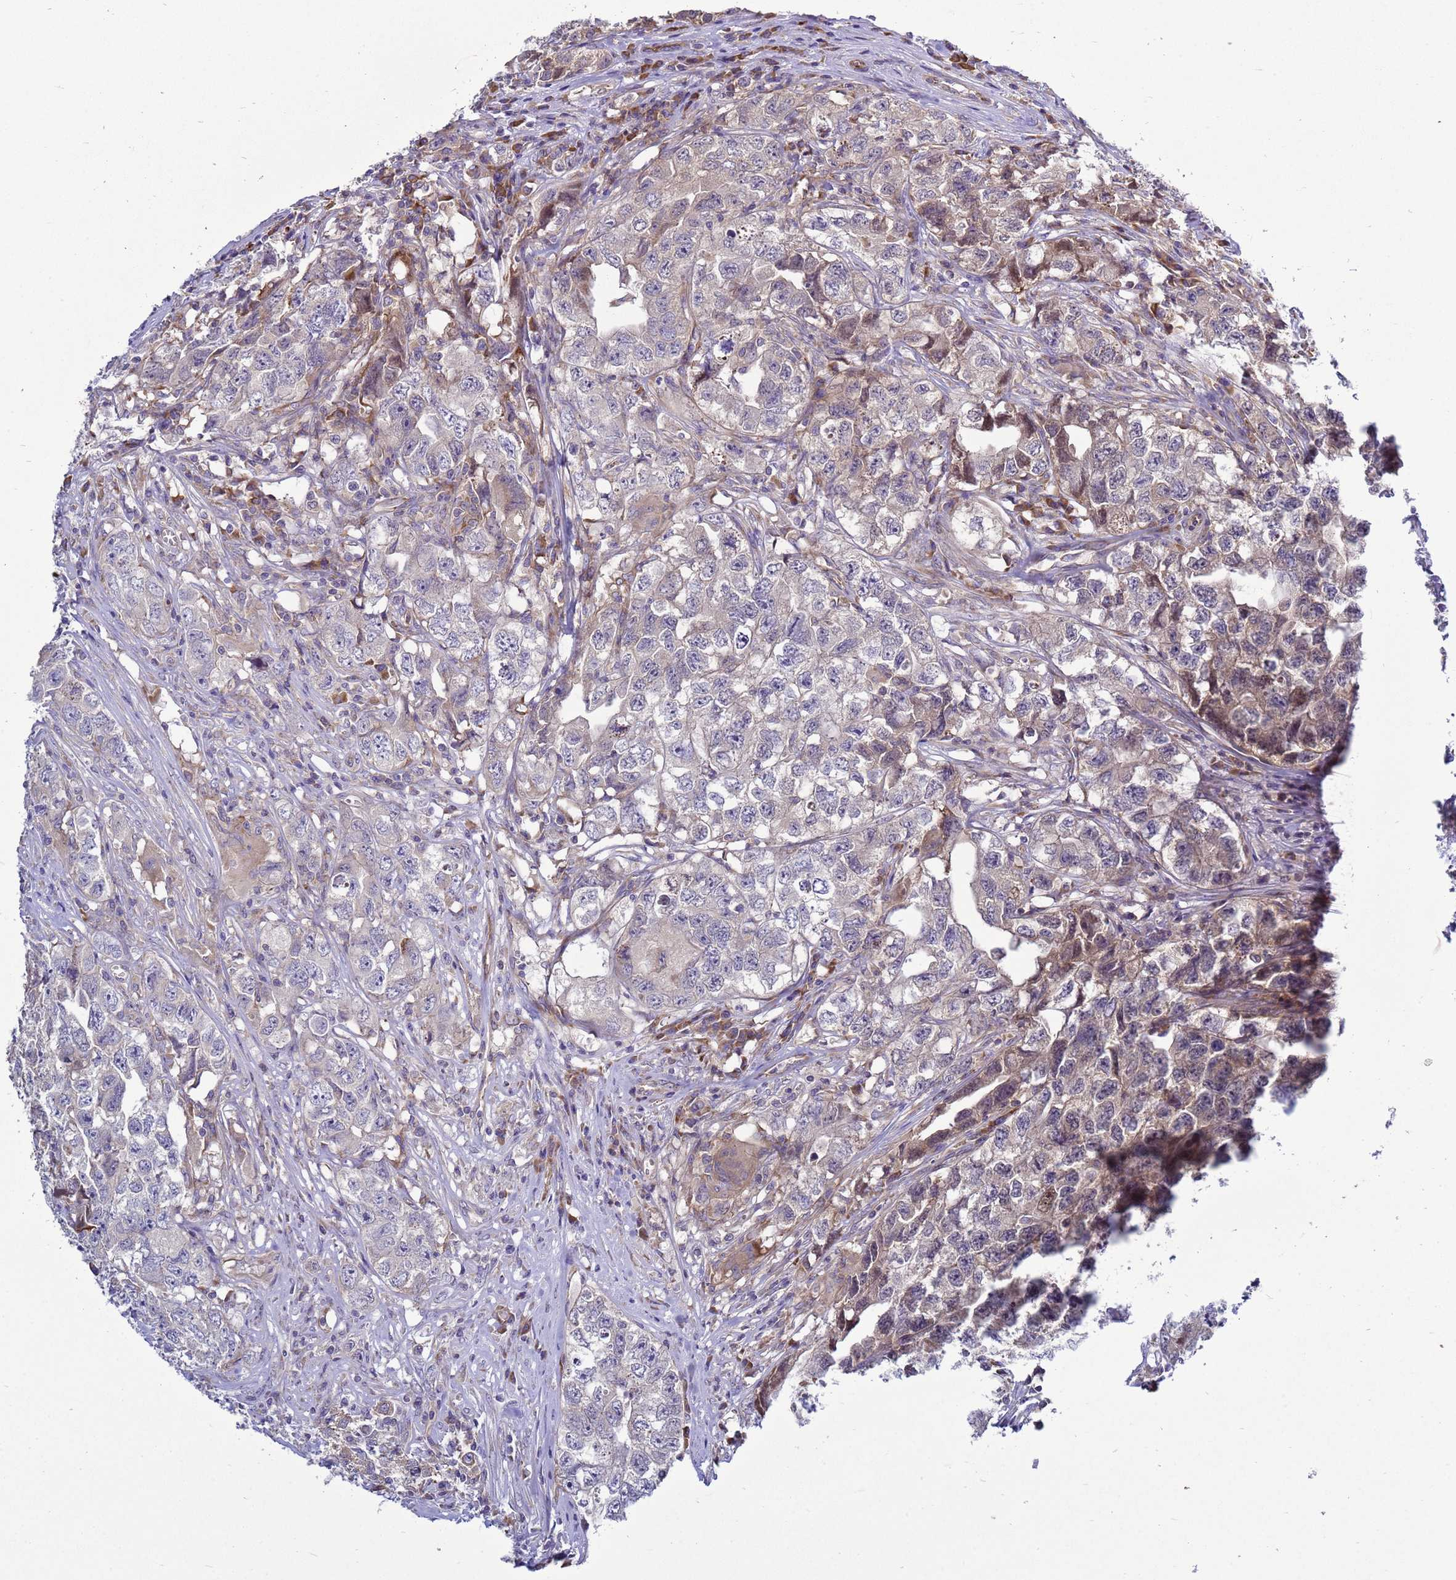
{"staining": {"intensity": "weak", "quantity": "25%-75%", "location": "cytoplasmic/membranous"}, "tissue": "testis cancer", "cell_type": "Tumor cells", "image_type": "cancer", "snomed": [{"axis": "morphology", "description": "Seminoma, NOS"}, {"axis": "morphology", "description": "Carcinoma, Embryonal, NOS"}, {"axis": "topography", "description": "Testis"}], "caption": "A brown stain shows weak cytoplasmic/membranous expression of a protein in human testis cancer (embryonal carcinoma) tumor cells.", "gene": "MON1B", "patient": {"sex": "male", "age": 43}}